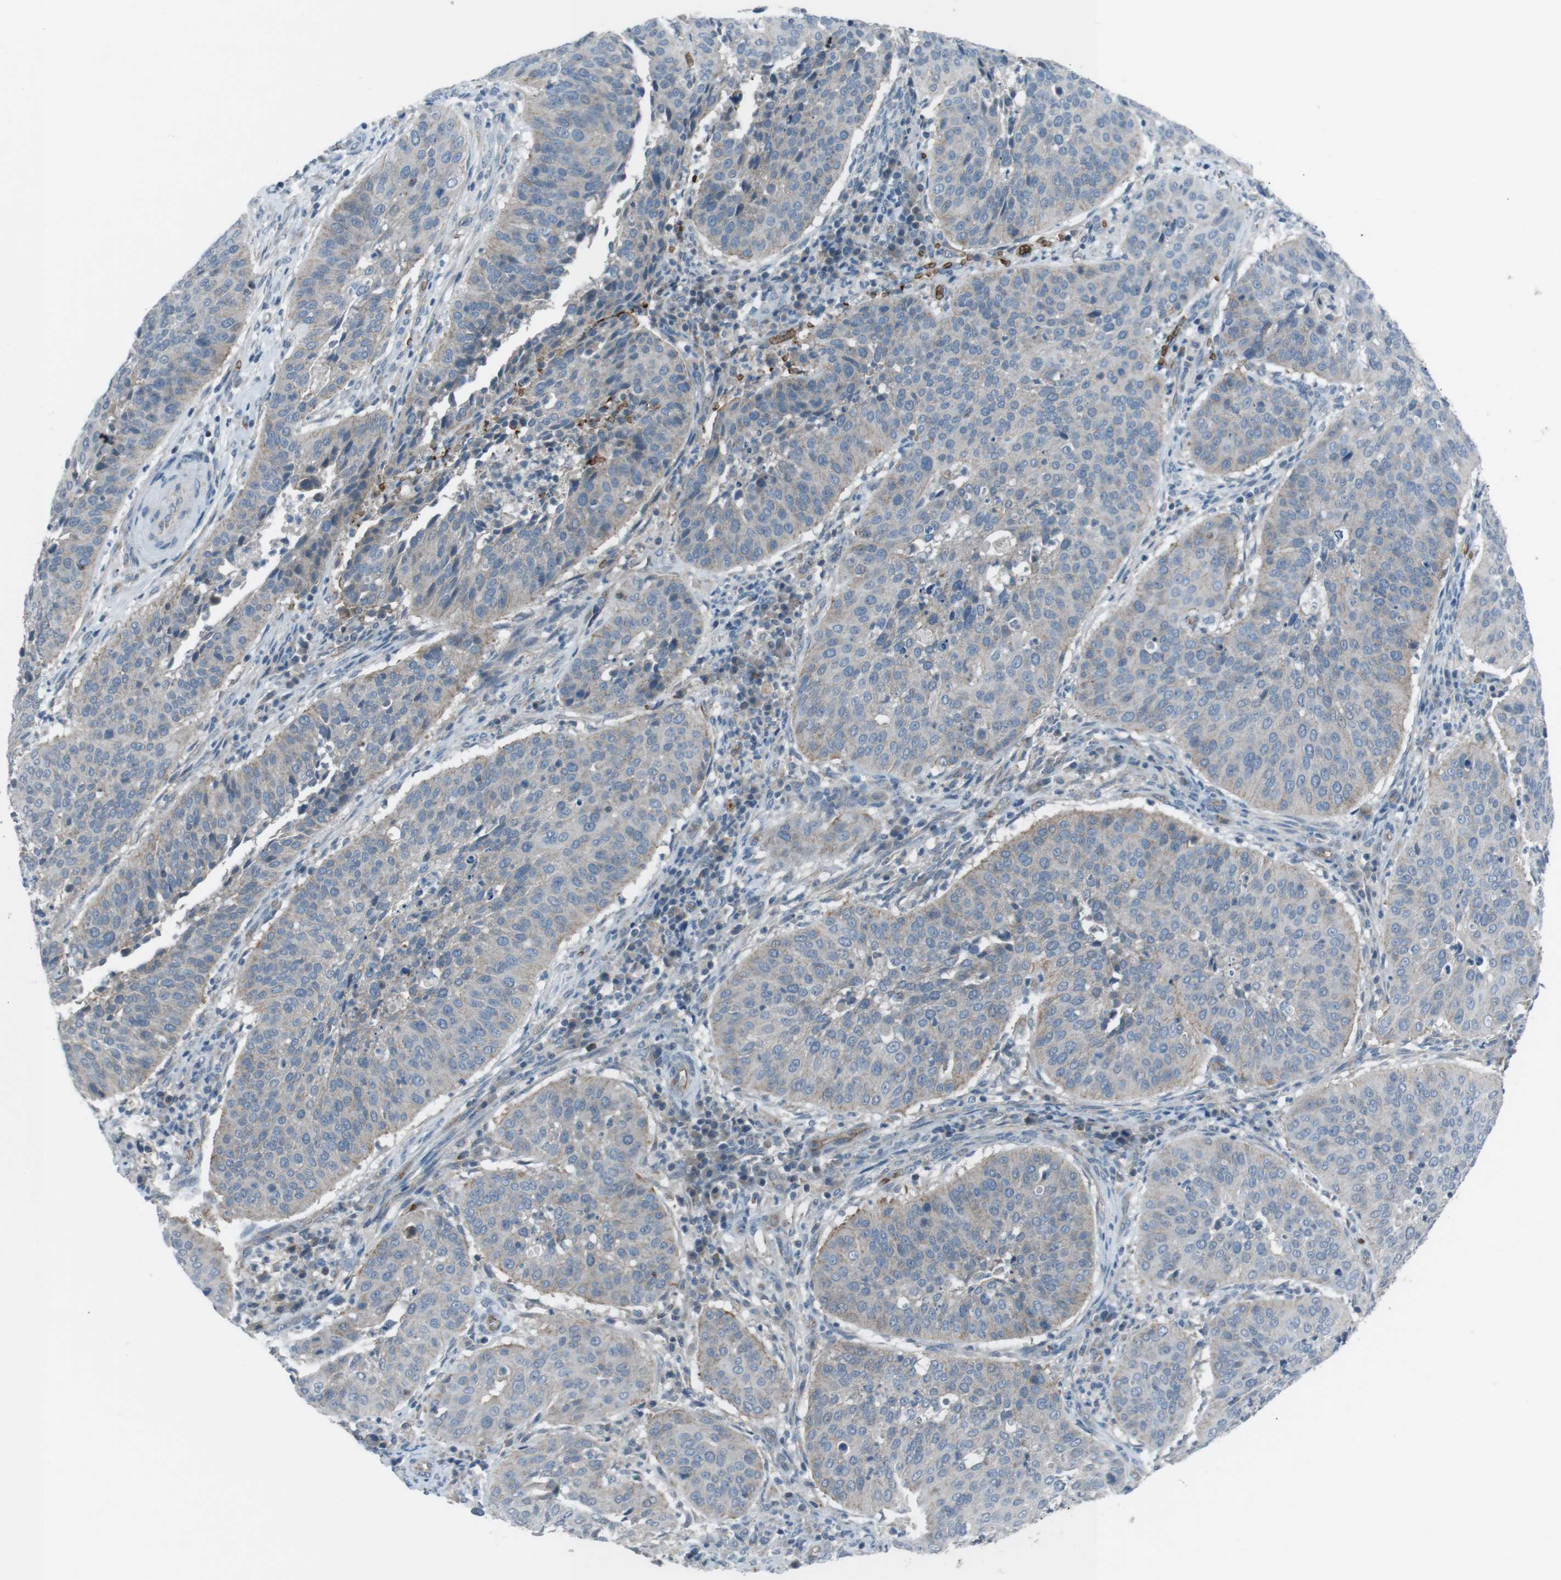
{"staining": {"intensity": "negative", "quantity": "none", "location": "none"}, "tissue": "cervical cancer", "cell_type": "Tumor cells", "image_type": "cancer", "snomed": [{"axis": "morphology", "description": "Normal tissue, NOS"}, {"axis": "morphology", "description": "Squamous cell carcinoma, NOS"}, {"axis": "topography", "description": "Cervix"}], "caption": "High magnification brightfield microscopy of cervical cancer (squamous cell carcinoma) stained with DAB (3,3'-diaminobenzidine) (brown) and counterstained with hematoxylin (blue): tumor cells show no significant expression. (Brightfield microscopy of DAB (3,3'-diaminobenzidine) immunohistochemistry (IHC) at high magnification).", "gene": "SPTA1", "patient": {"sex": "female", "age": 39}}